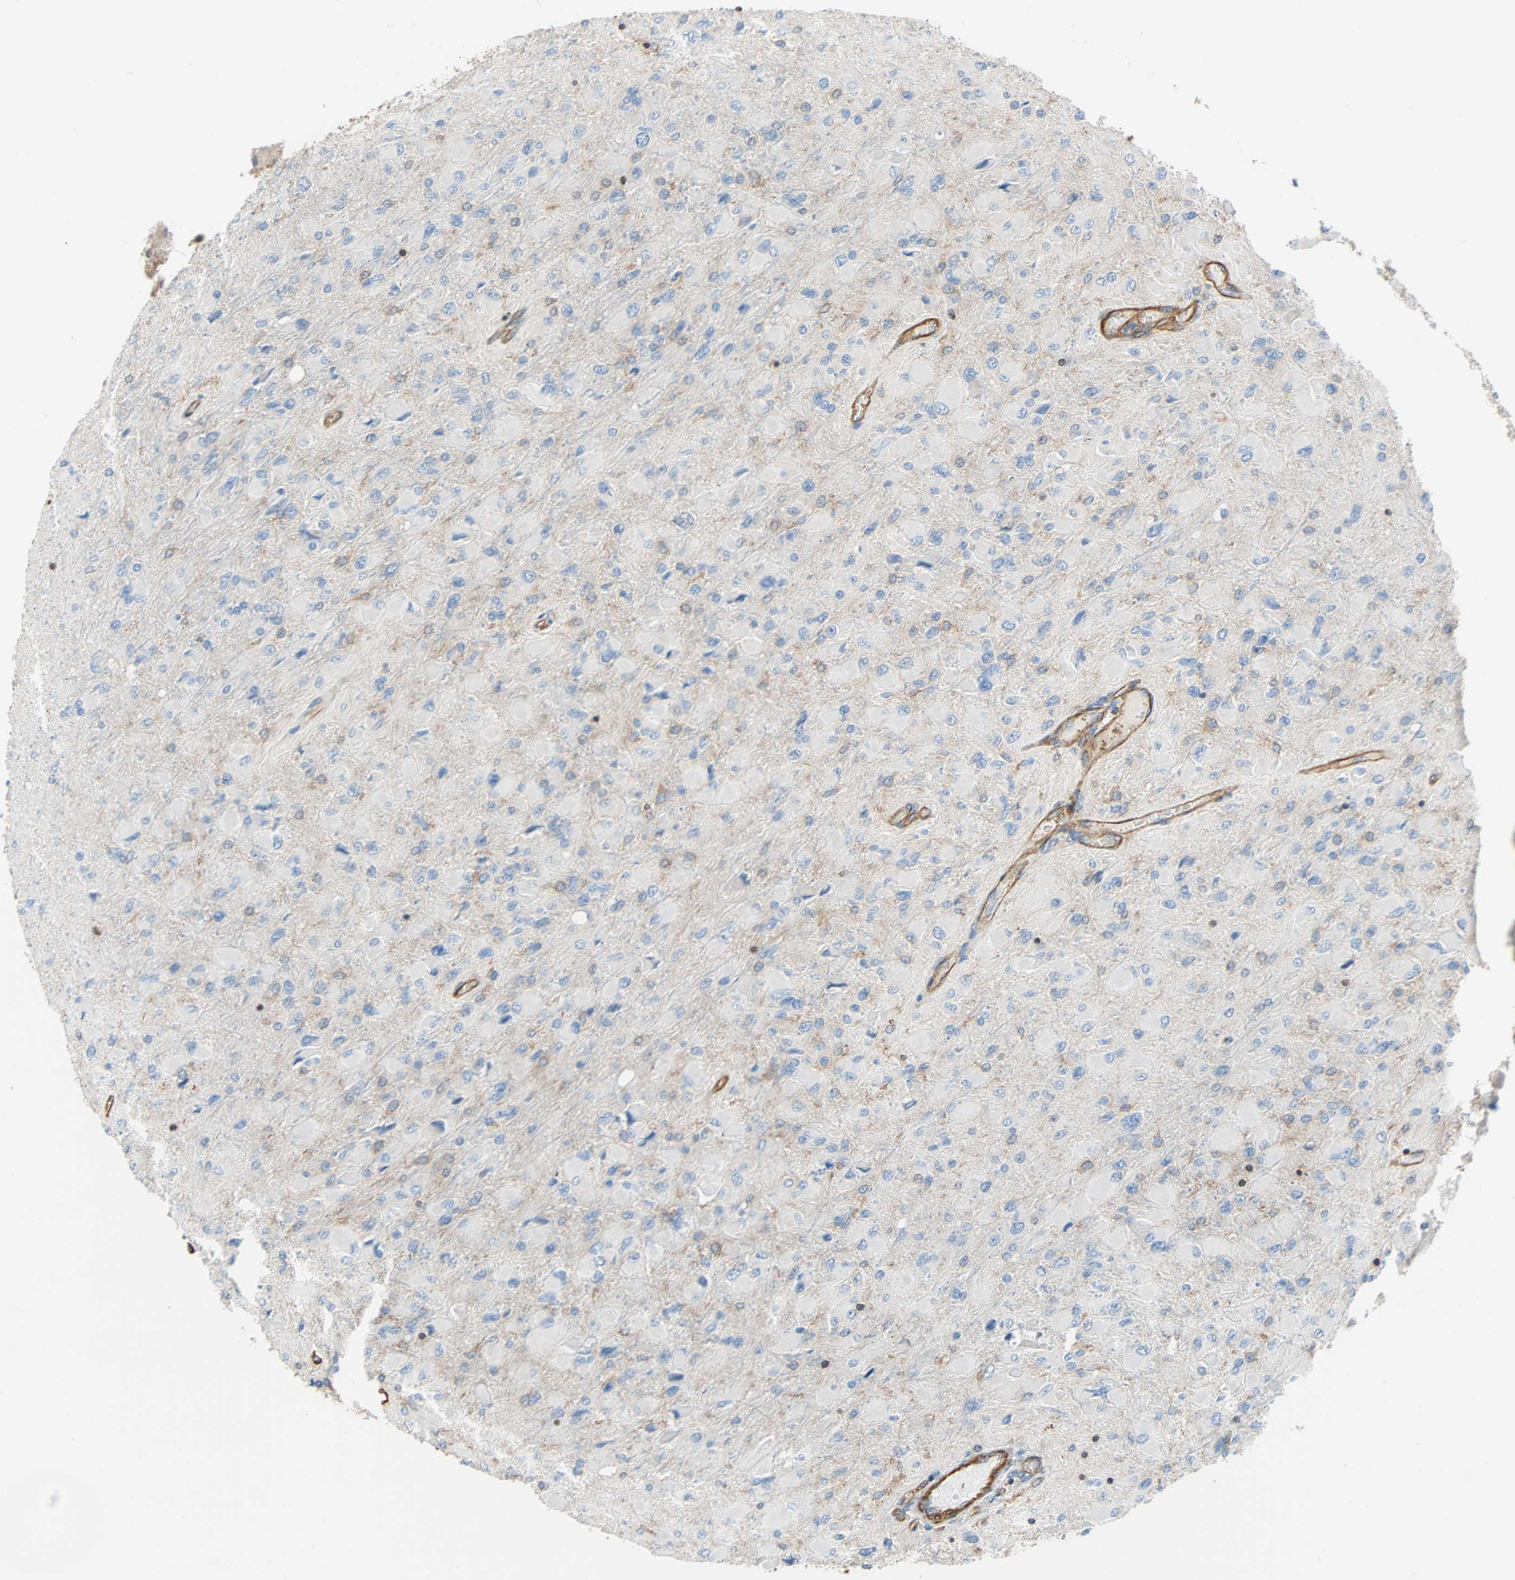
{"staining": {"intensity": "negative", "quantity": "none", "location": "none"}, "tissue": "glioma", "cell_type": "Tumor cells", "image_type": "cancer", "snomed": [{"axis": "morphology", "description": "Glioma, malignant, High grade"}, {"axis": "topography", "description": "Cerebral cortex"}], "caption": "This is an IHC photomicrograph of malignant high-grade glioma. There is no expression in tumor cells.", "gene": "GALNT10", "patient": {"sex": "female", "age": 36}}